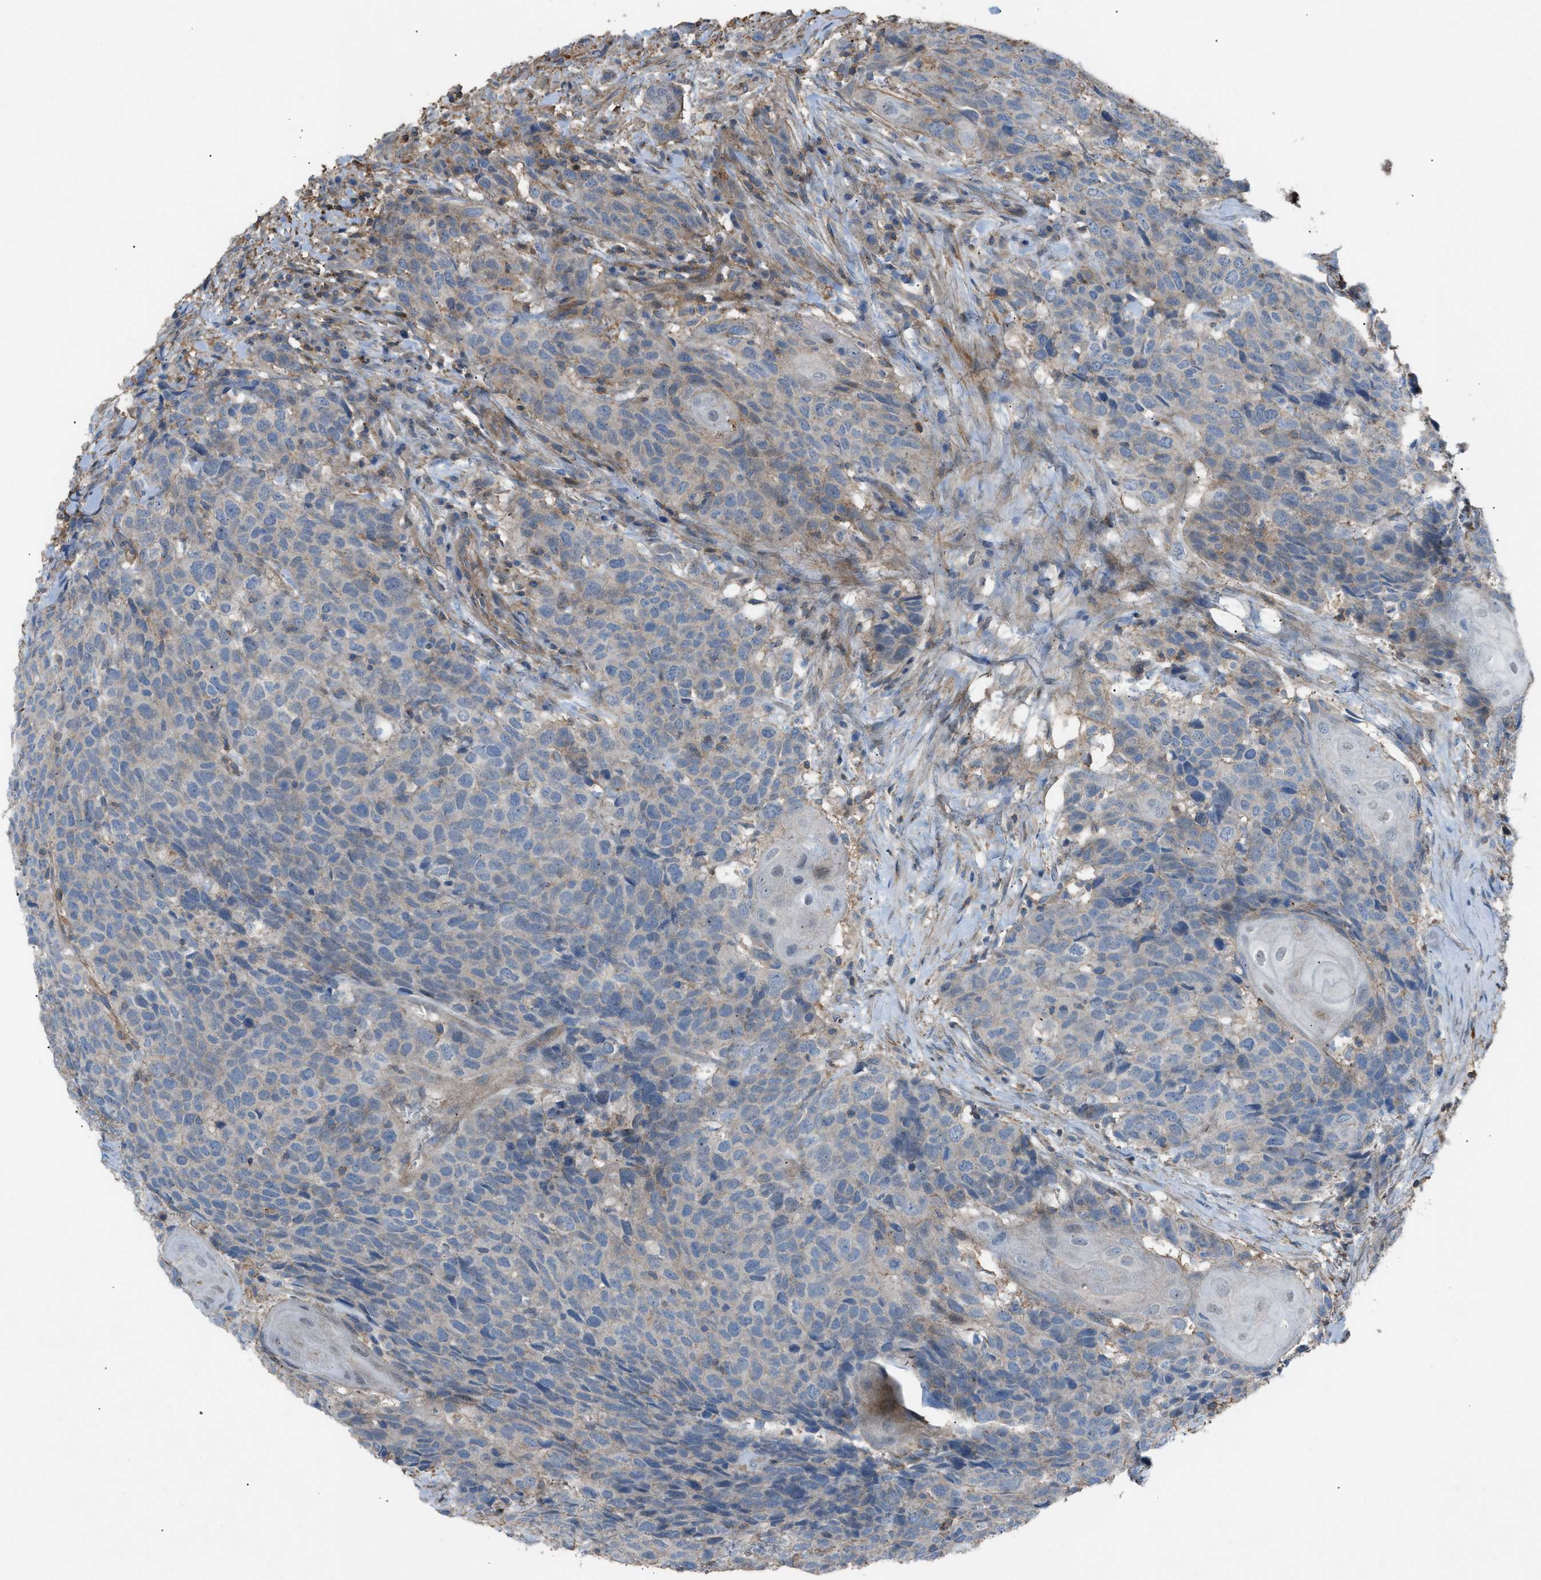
{"staining": {"intensity": "weak", "quantity": "25%-75%", "location": "cytoplasmic/membranous"}, "tissue": "head and neck cancer", "cell_type": "Tumor cells", "image_type": "cancer", "snomed": [{"axis": "morphology", "description": "Squamous cell carcinoma, NOS"}, {"axis": "topography", "description": "Head-Neck"}], "caption": "Protein expression analysis of head and neck squamous cell carcinoma exhibits weak cytoplasmic/membranous staining in approximately 25%-75% of tumor cells.", "gene": "NCK2", "patient": {"sex": "male", "age": 66}}